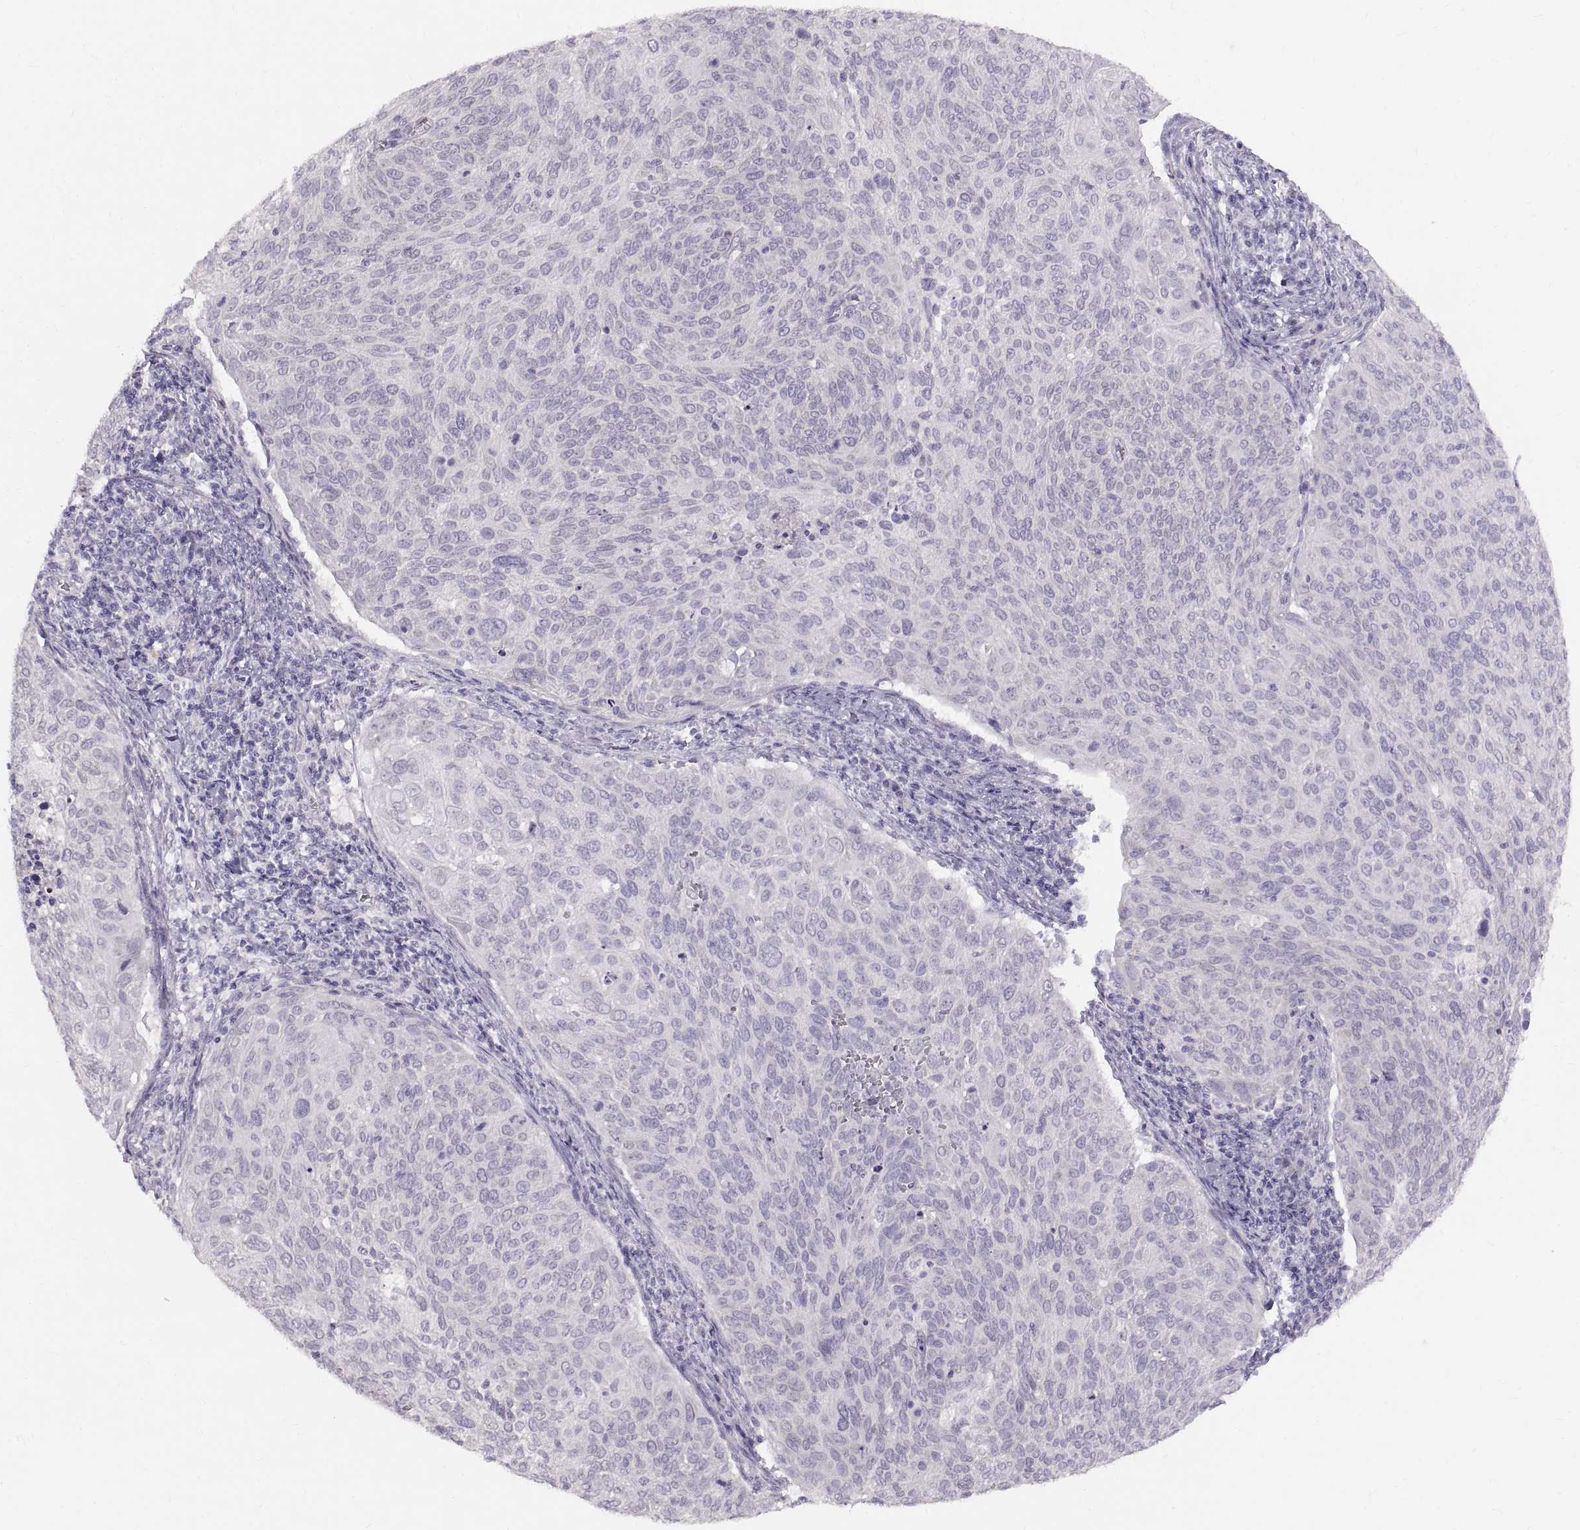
{"staining": {"intensity": "negative", "quantity": "none", "location": "none"}, "tissue": "cervical cancer", "cell_type": "Tumor cells", "image_type": "cancer", "snomed": [{"axis": "morphology", "description": "Squamous cell carcinoma, NOS"}, {"axis": "topography", "description": "Cervix"}], "caption": "The immunohistochemistry (IHC) photomicrograph has no significant positivity in tumor cells of cervical cancer tissue.", "gene": "SPACDR", "patient": {"sex": "female", "age": 39}}